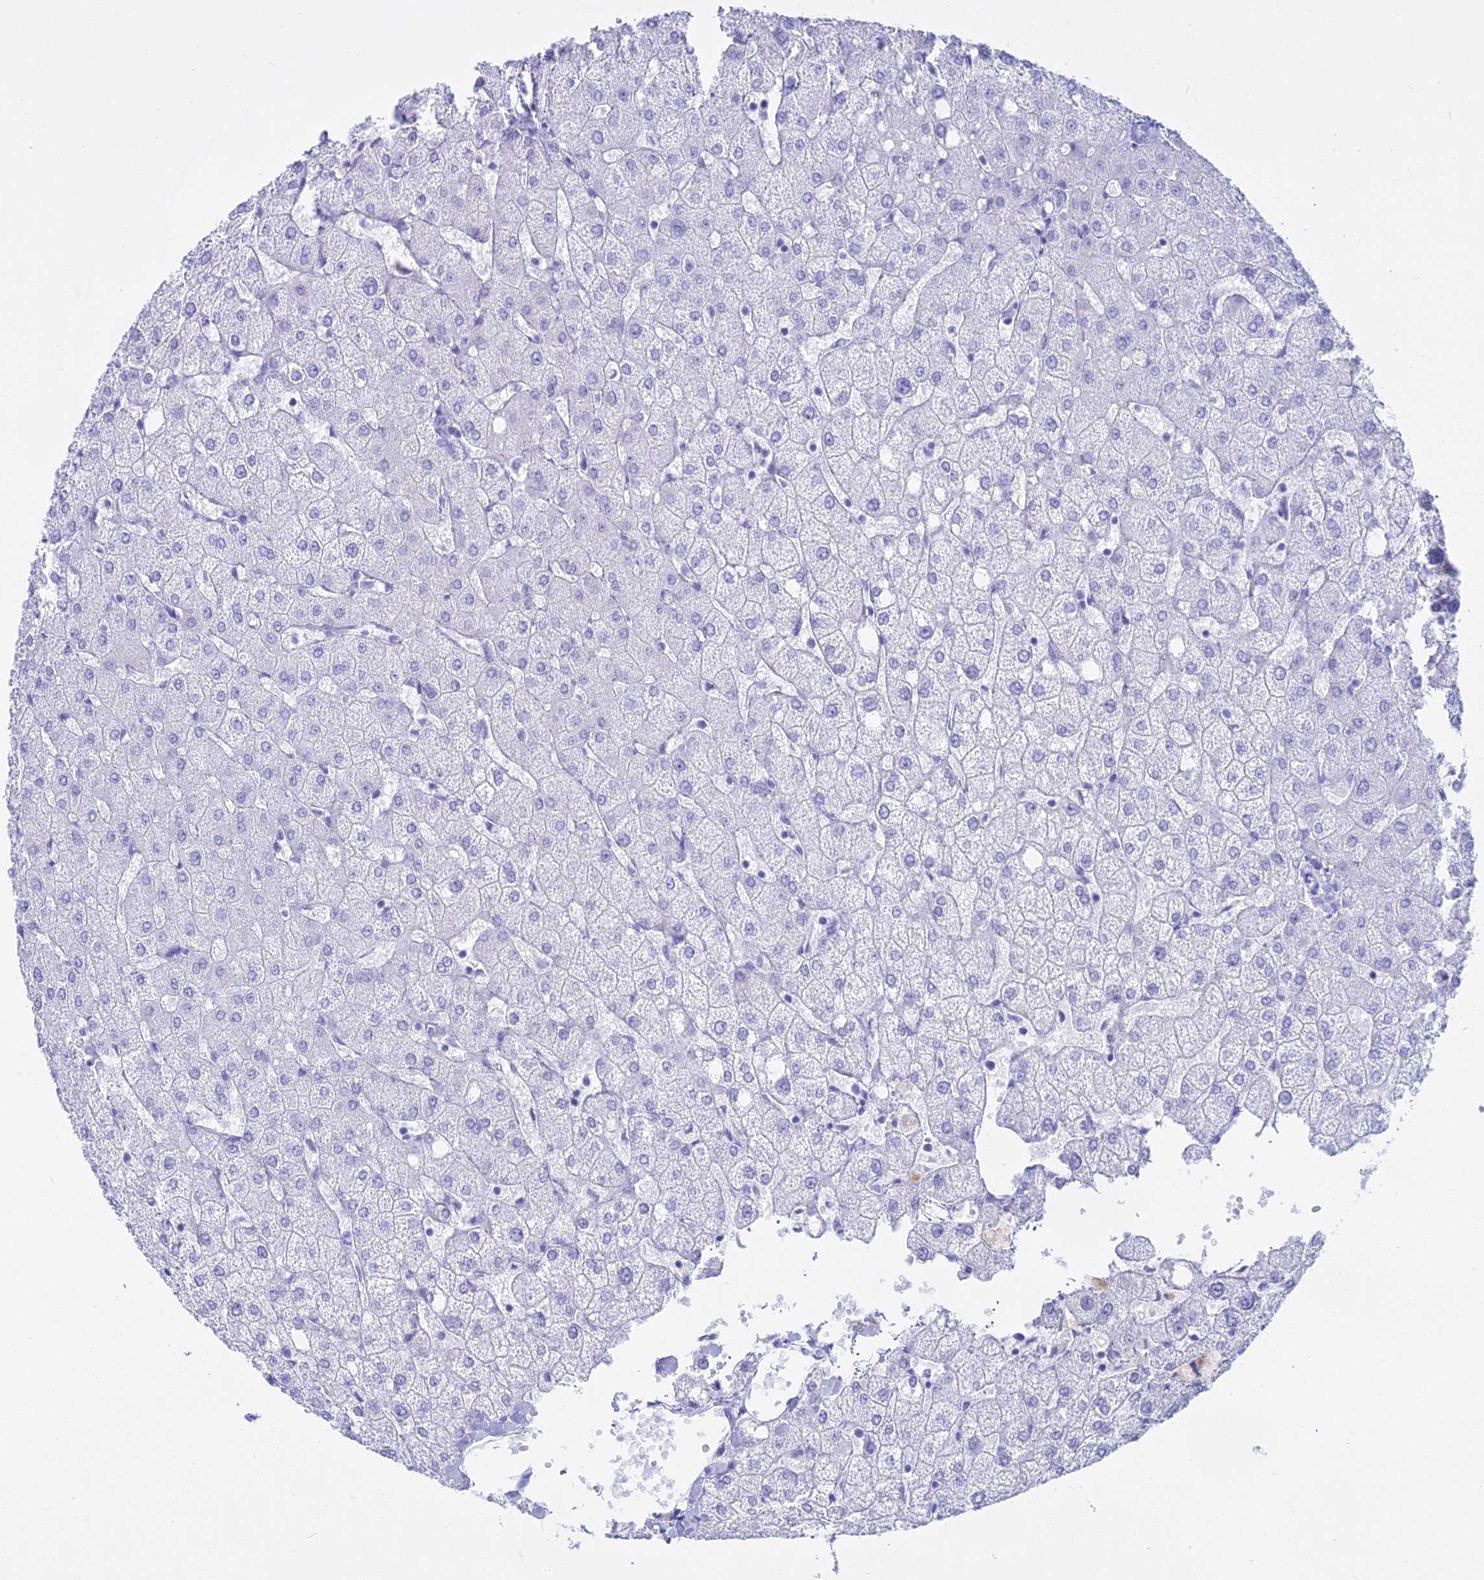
{"staining": {"intensity": "negative", "quantity": "none", "location": "none"}, "tissue": "liver", "cell_type": "Cholangiocytes", "image_type": "normal", "snomed": [{"axis": "morphology", "description": "Normal tissue, NOS"}, {"axis": "topography", "description": "Liver"}], "caption": "A high-resolution histopathology image shows immunohistochemistry staining of unremarkable liver, which displays no significant positivity in cholangiocytes. The staining is performed using DAB brown chromogen with nuclei counter-stained in using hematoxylin.", "gene": "CGB1", "patient": {"sex": "female", "age": 54}}